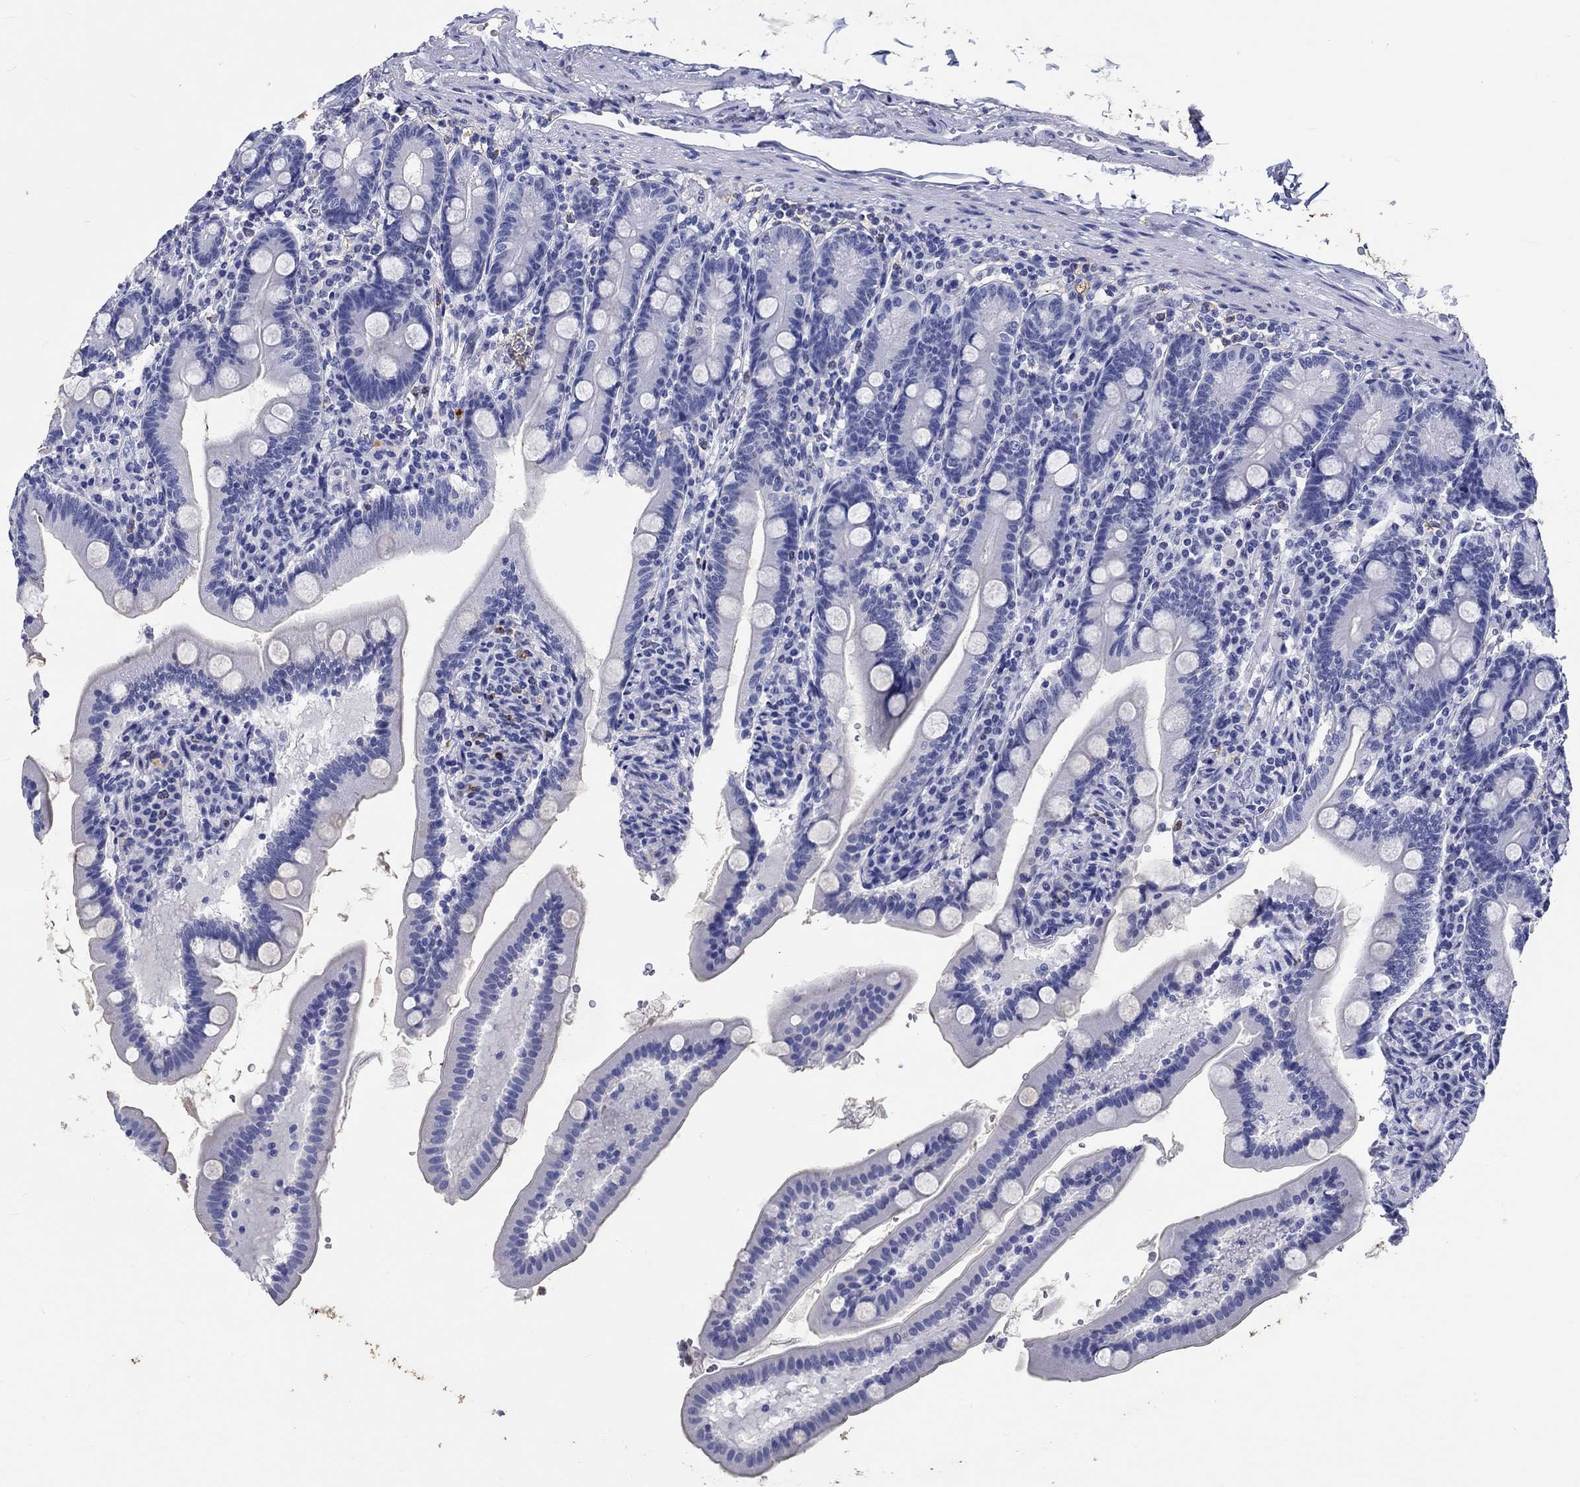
{"staining": {"intensity": "negative", "quantity": "none", "location": "none"}, "tissue": "duodenum", "cell_type": "Glandular cells", "image_type": "normal", "snomed": [{"axis": "morphology", "description": "Normal tissue, NOS"}, {"axis": "topography", "description": "Duodenum"}], "caption": "Immunohistochemical staining of normal duodenum displays no significant staining in glandular cells.", "gene": "EPX", "patient": {"sex": "female", "age": 67}}